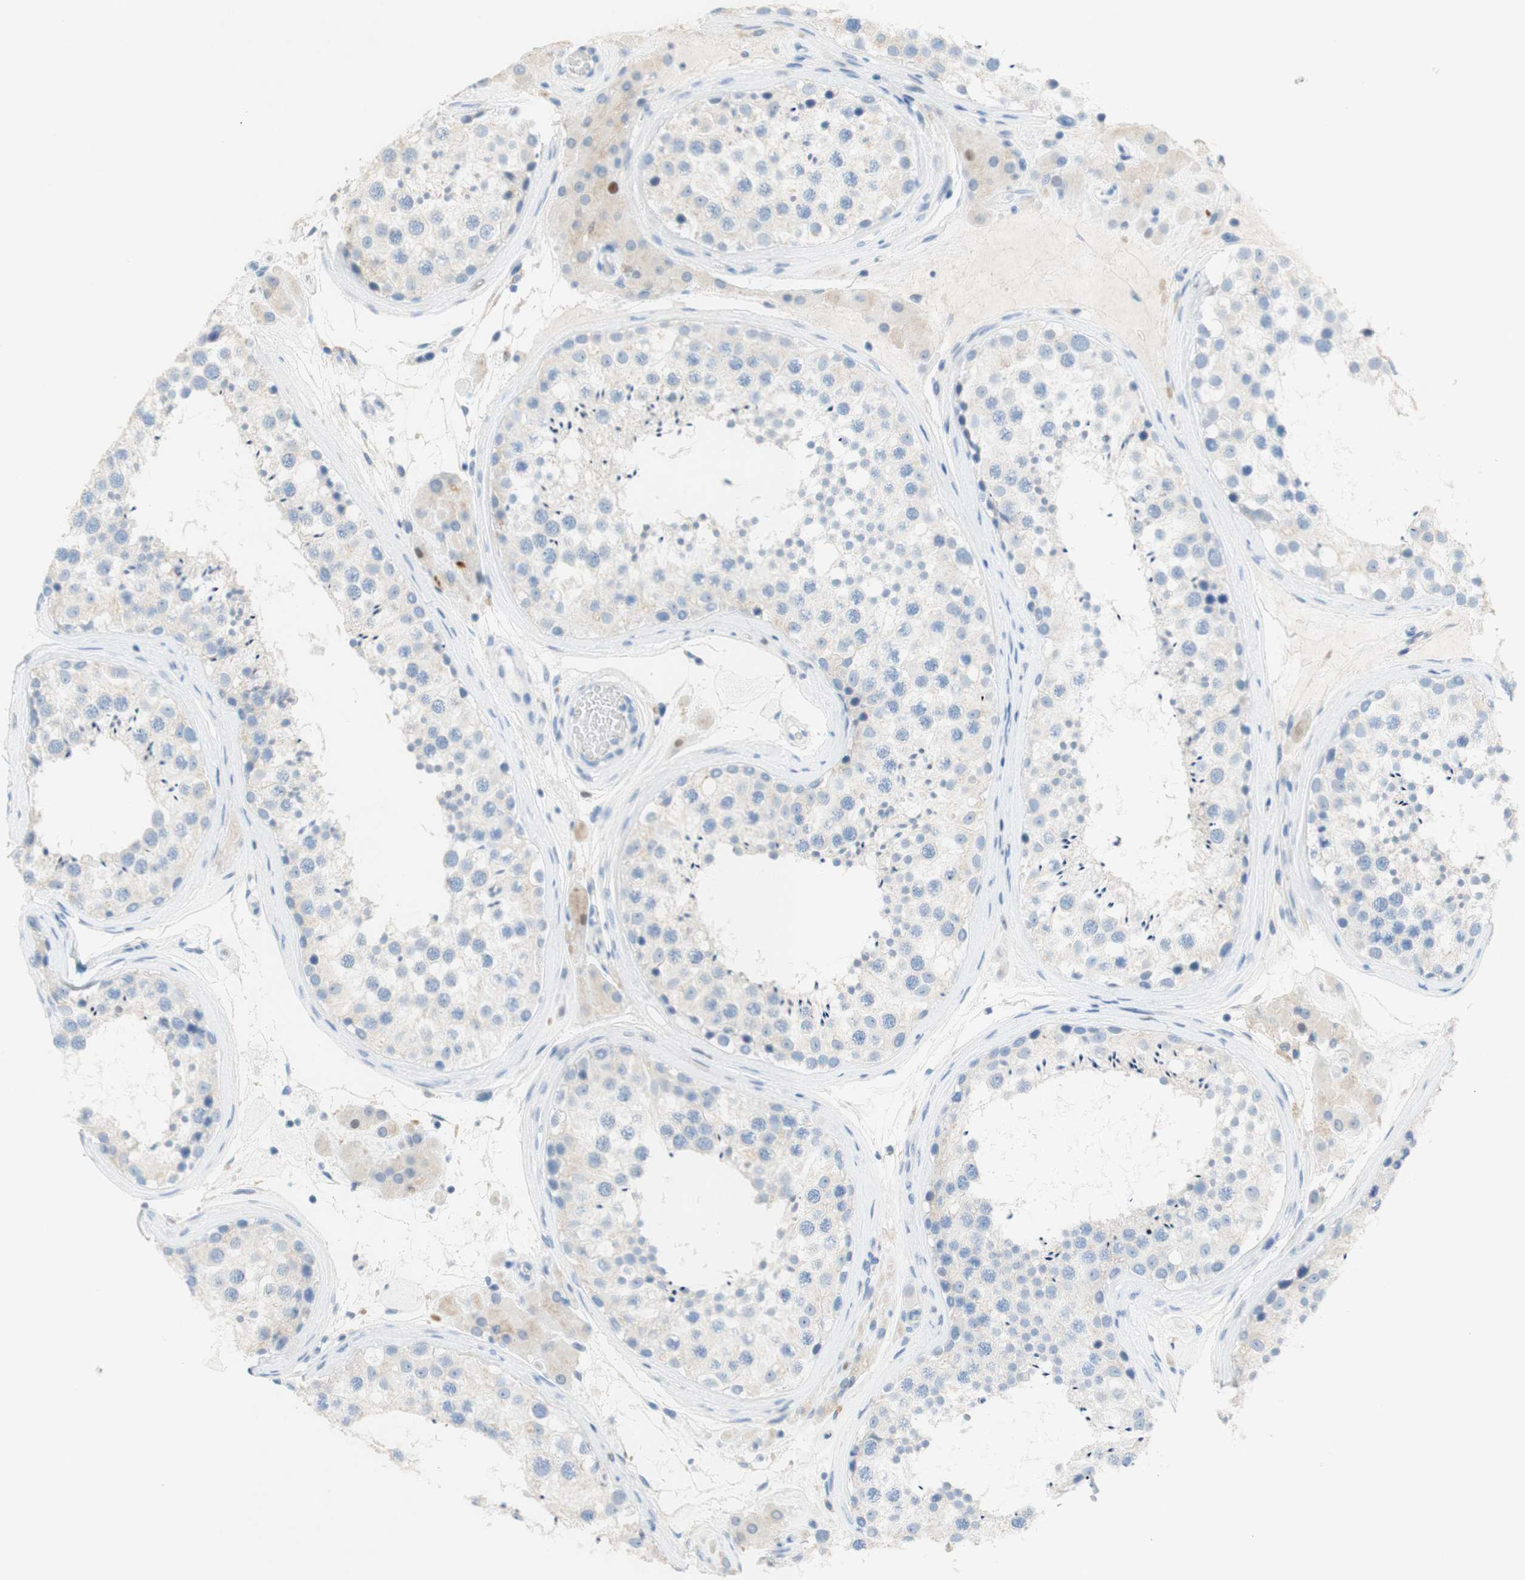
{"staining": {"intensity": "weak", "quantity": "<25%", "location": "cytoplasmic/membranous"}, "tissue": "testis", "cell_type": "Cells in seminiferous ducts", "image_type": "normal", "snomed": [{"axis": "morphology", "description": "Normal tissue, NOS"}, {"axis": "topography", "description": "Testis"}], "caption": "A high-resolution histopathology image shows IHC staining of benign testis, which demonstrates no significant expression in cells in seminiferous ducts.", "gene": "POLR2J3", "patient": {"sex": "male", "age": 46}}